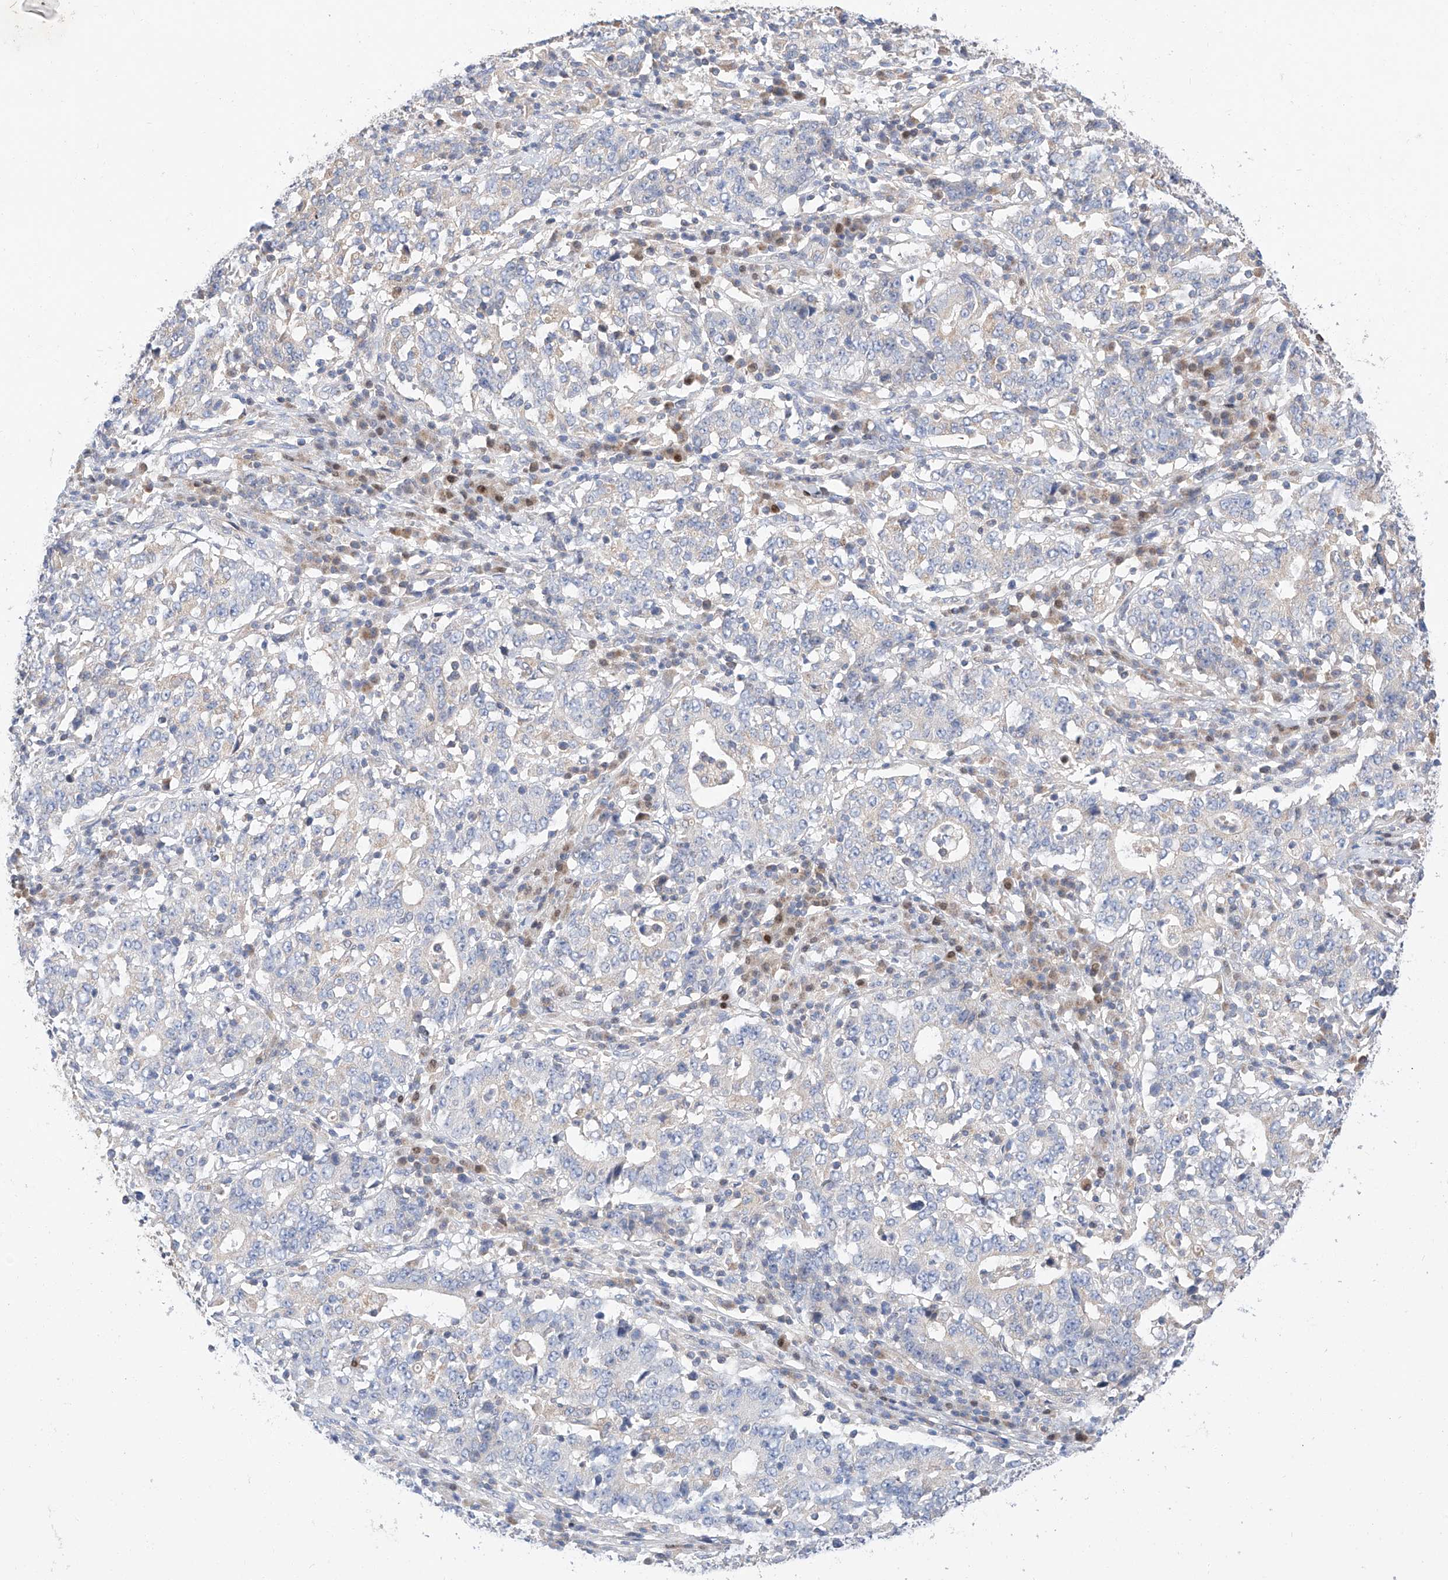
{"staining": {"intensity": "negative", "quantity": "none", "location": "none"}, "tissue": "stomach cancer", "cell_type": "Tumor cells", "image_type": "cancer", "snomed": [{"axis": "morphology", "description": "Adenocarcinoma, NOS"}, {"axis": "topography", "description": "Stomach"}], "caption": "The micrograph shows no significant positivity in tumor cells of stomach adenocarcinoma.", "gene": "C6orf118", "patient": {"sex": "male", "age": 59}}